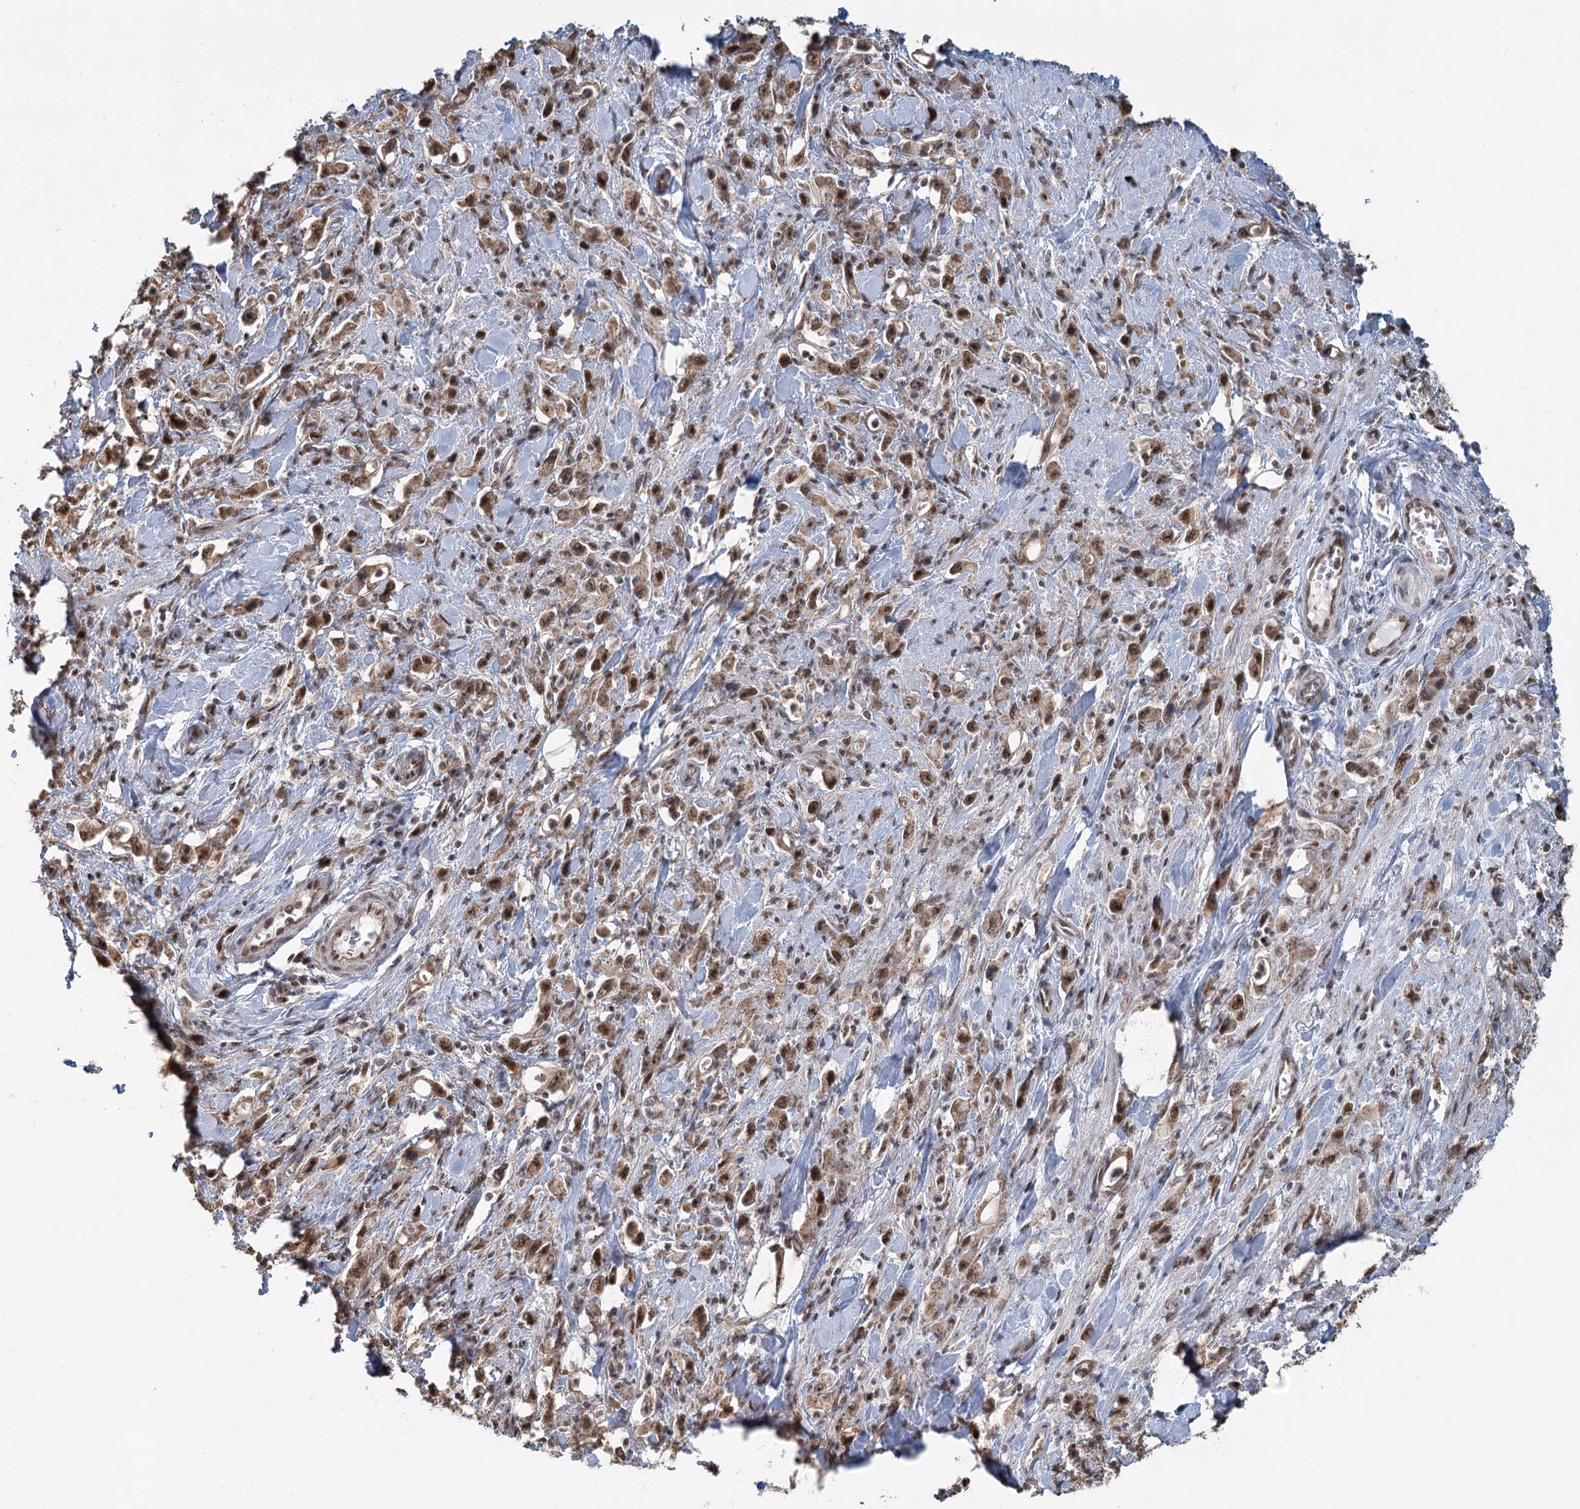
{"staining": {"intensity": "strong", "quantity": ">75%", "location": "cytoplasmic/membranous,nuclear"}, "tissue": "stomach cancer", "cell_type": "Tumor cells", "image_type": "cancer", "snomed": [{"axis": "morphology", "description": "Adenocarcinoma, NOS"}, {"axis": "topography", "description": "Stomach, lower"}], "caption": "IHC image of human stomach adenocarcinoma stained for a protein (brown), which demonstrates high levels of strong cytoplasmic/membranous and nuclear positivity in approximately >75% of tumor cells.", "gene": "GPALPP1", "patient": {"sex": "female", "age": 43}}